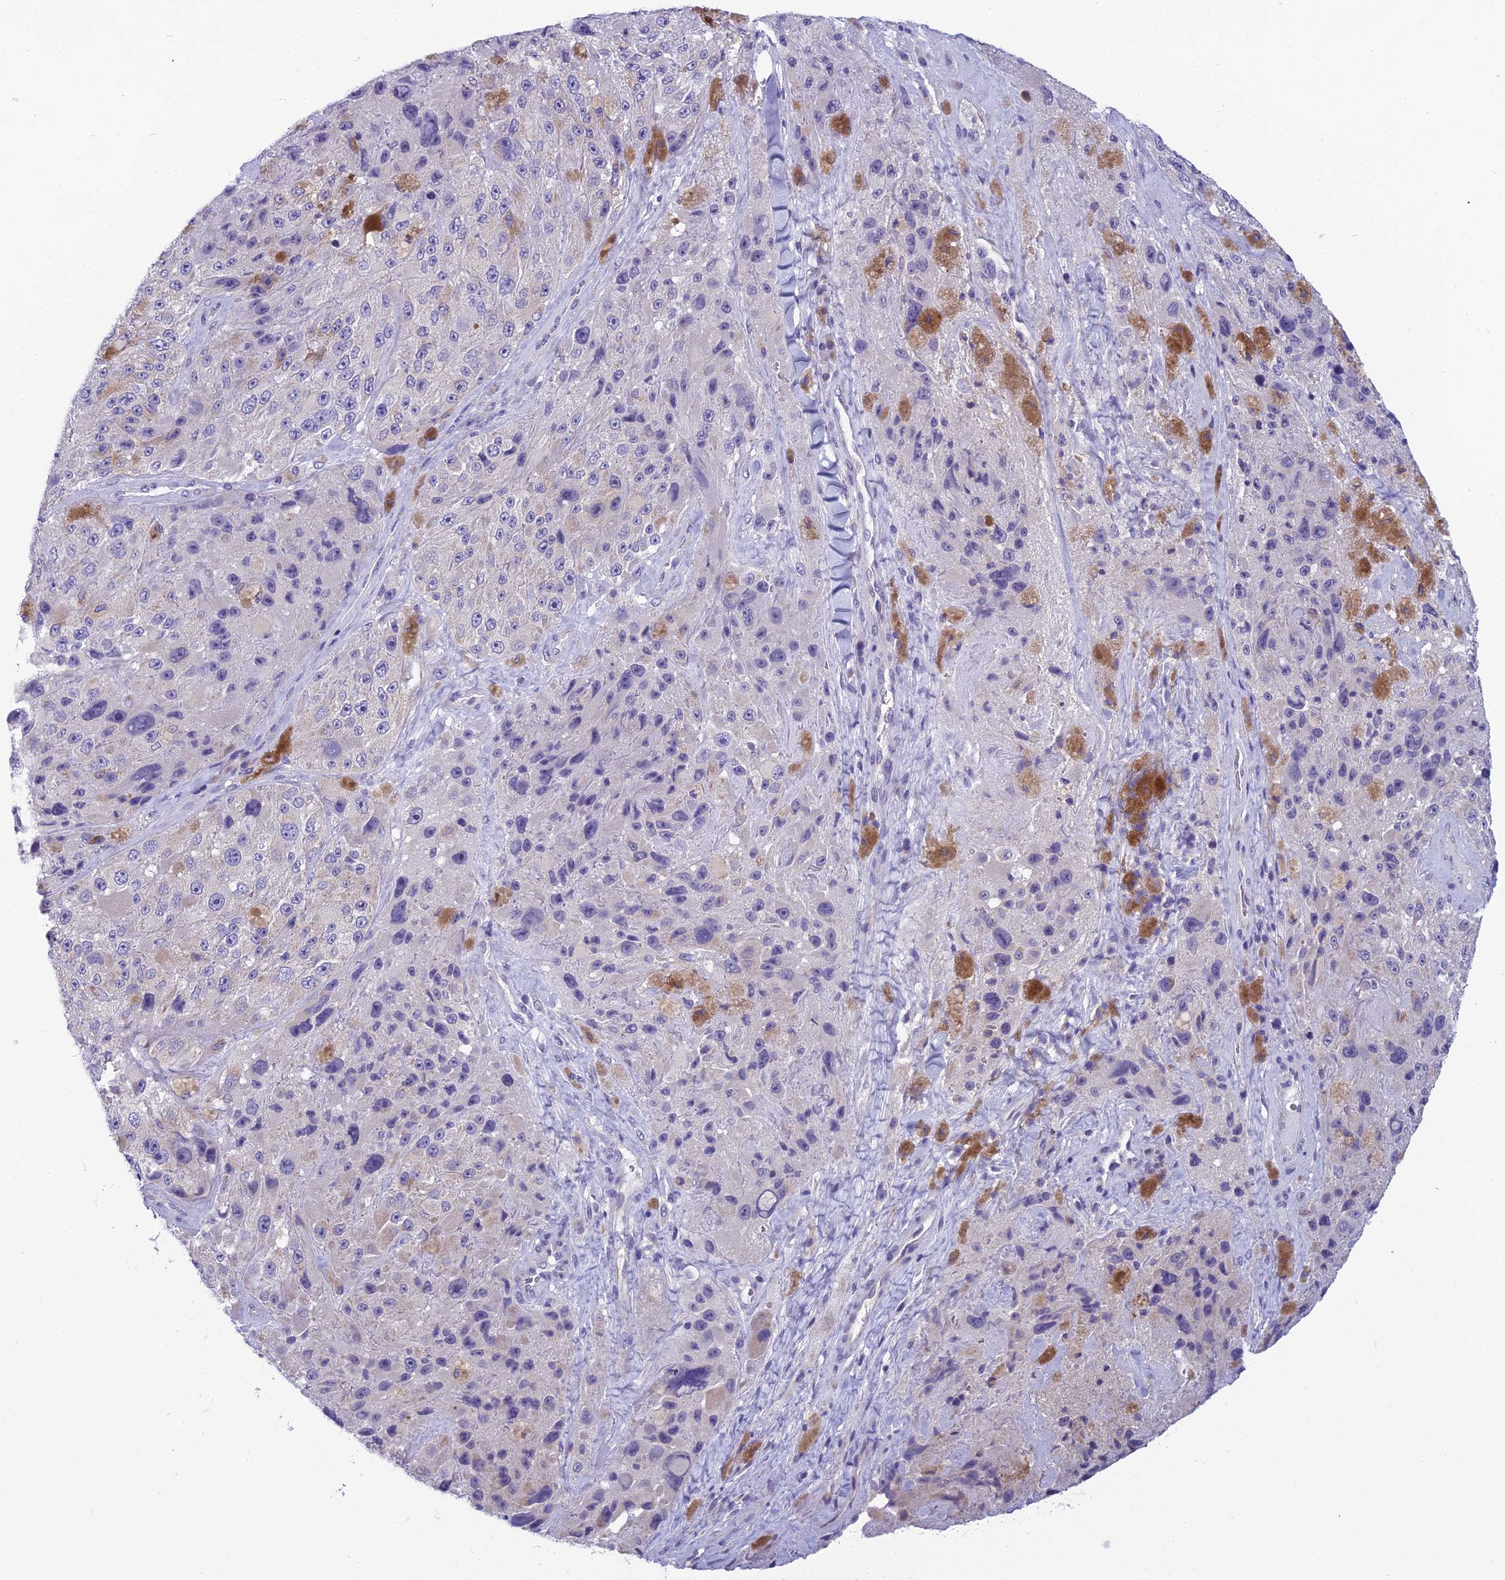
{"staining": {"intensity": "negative", "quantity": "none", "location": "none"}, "tissue": "melanoma", "cell_type": "Tumor cells", "image_type": "cancer", "snomed": [{"axis": "morphology", "description": "Malignant melanoma, Metastatic site"}, {"axis": "topography", "description": "Lymph node"}], "caption": "DAB immunohistochemical staining of malignant melanoma (metastatic site) demonstrates no significant staining in tumor cells.", "gene": "RBM41", "patient": {"sex": "male", "age": 62}}